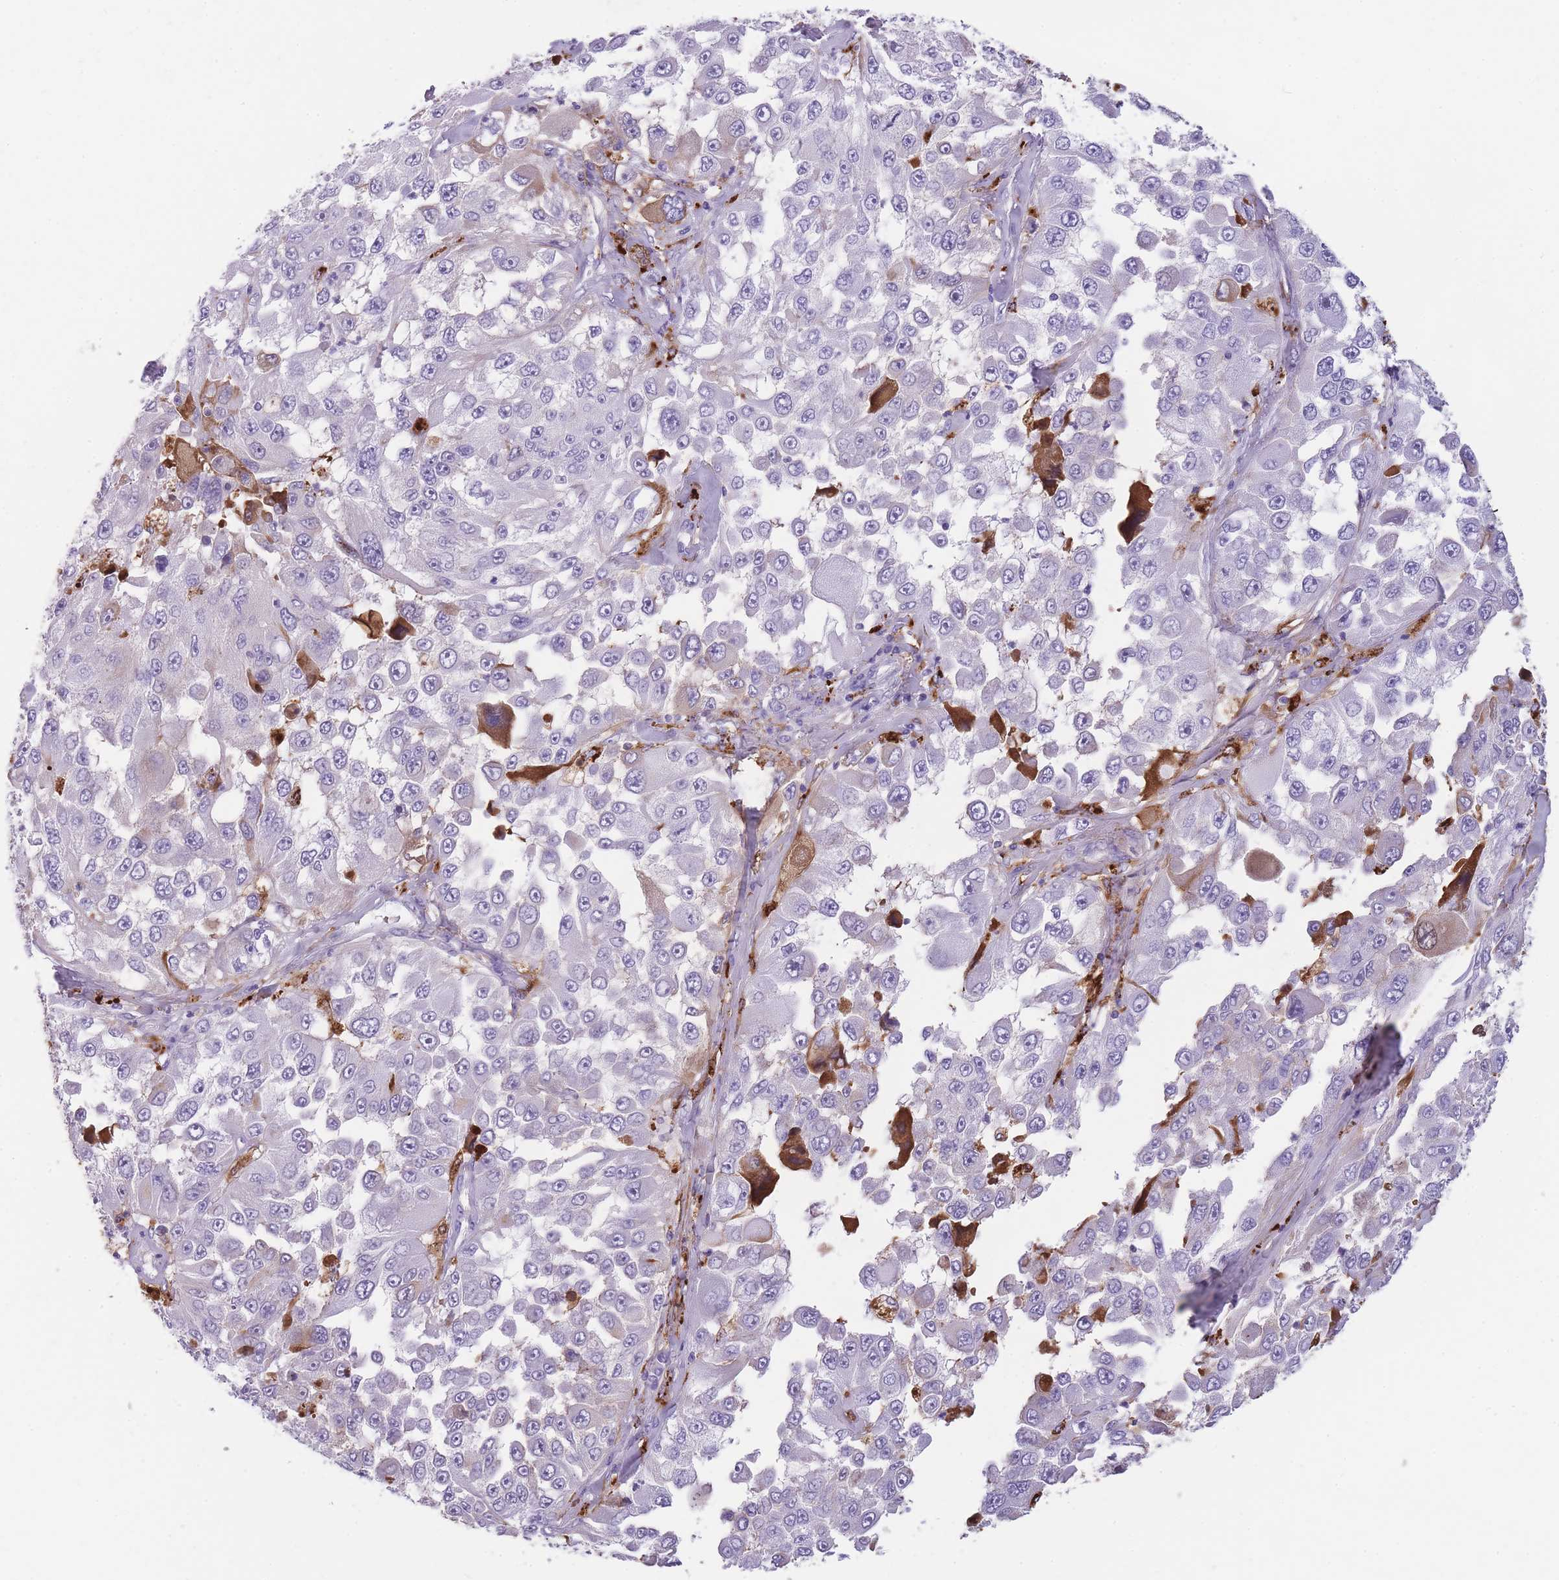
{"staining": {"intensity": "negative", "quantity": "none", "location": "none"}, "tissue": "melanoma", "cell_type": "Tumor cells", "image_type": "cancer", "snomed": [{"axis": "morphology", "description": "Malignant melanoma, Metastatic site"}, {"axis": "topography", "description": "Lymph node"}], "caption": "This is a photomicrograph of immunohistochemistry staining of malignant melanoma (metastatic site), which shows no positivity in tumor cells. The staining is performed using DAB (3,3'-diaminobenzidine) brown chromogen with nuclei counter-stained in using hematoxylin.", "gene": "GNAT1", "patient": {"sex": "male", "age": 62}}